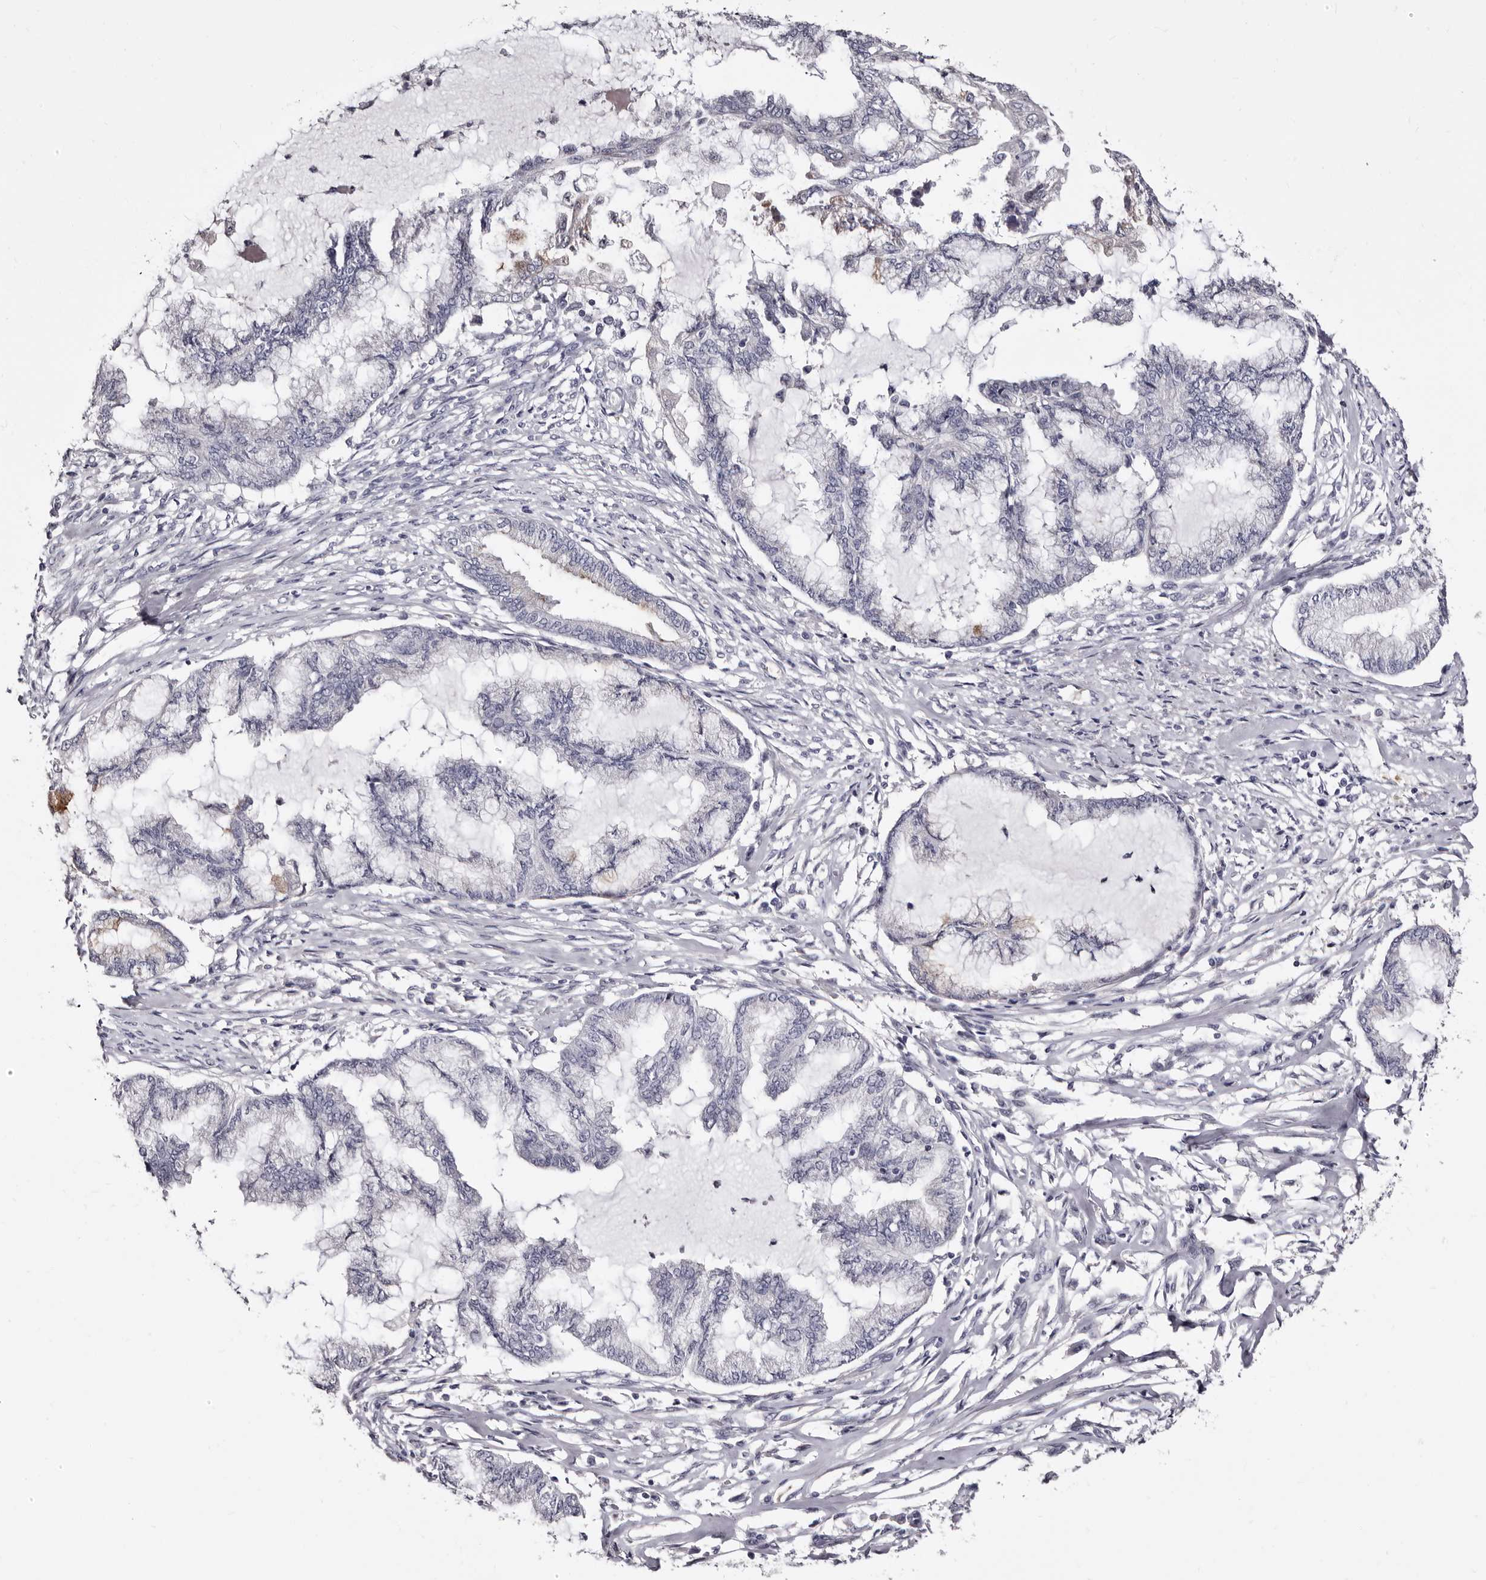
{"staining": {"intensity": "negative", "quantity": "none", "location": "none"}, "tissue": "endometrial cancer", "cell_type": "Tumor cells", "image_type": "cancer", "snomed": [{"axis": "morphology", "description": "Adenocarcinoma, NOS"}, {"axis": "topography", "description": "Endometrium"}], "caption": "There is no significant positivity in tumor cells of endometrial cancer.", "gene": "BPGM", "patient": {"sex": "female", "age": 86}}